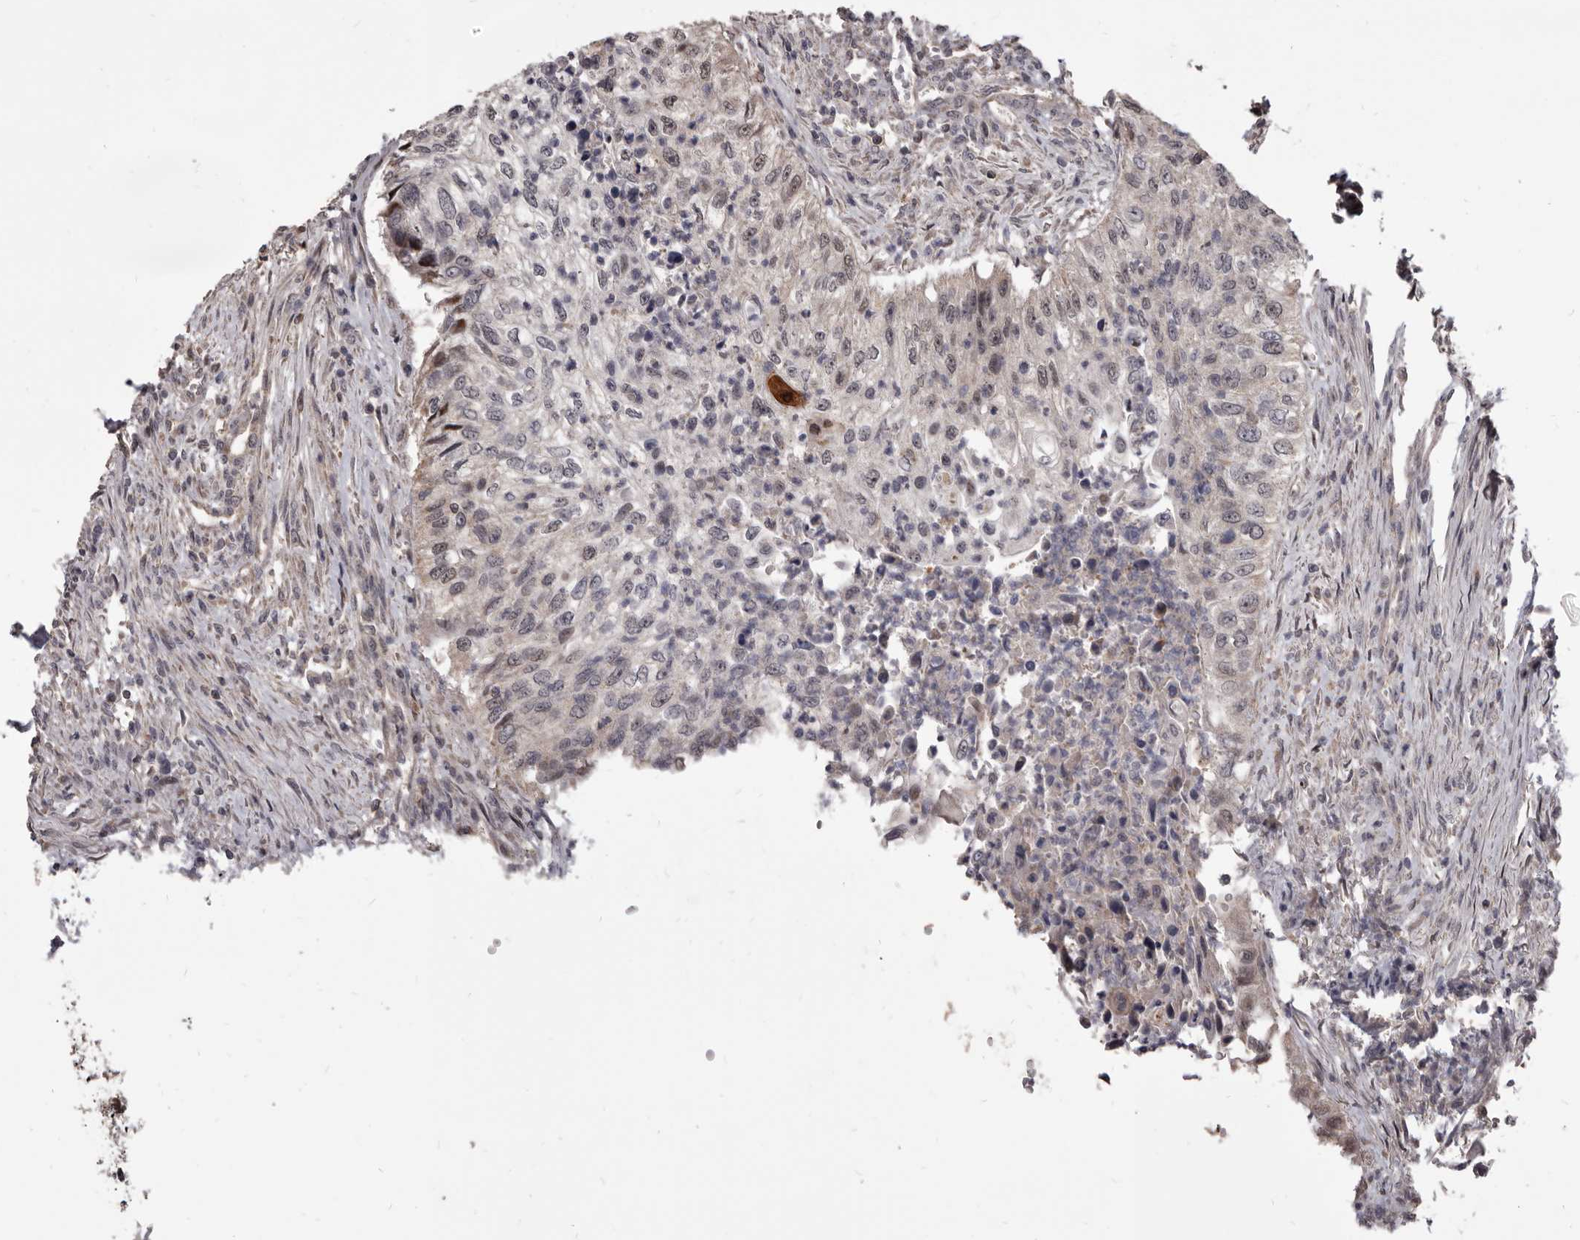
{"staining": {"intensity": "weak", "quantity": "<25%", "location": "cytoplasmic/membranous,nuclear"}, "tissue": "urothelial cancer", "cell_type": "Tumor cells", "image_type": "cancer", "snomed": [{"axis": "morphology", "description": "Urothelial carcinoma, High grade"}, {"axis": "topography", "description": "Urinary bladder"}], "caption": "A high-resolution micrograph shows IHC staining of urothelial cancer, which reveals no significant expression in tumor cells.", "gene": "MAP3K14", "patient": {"sex": "female", "age": 60}}